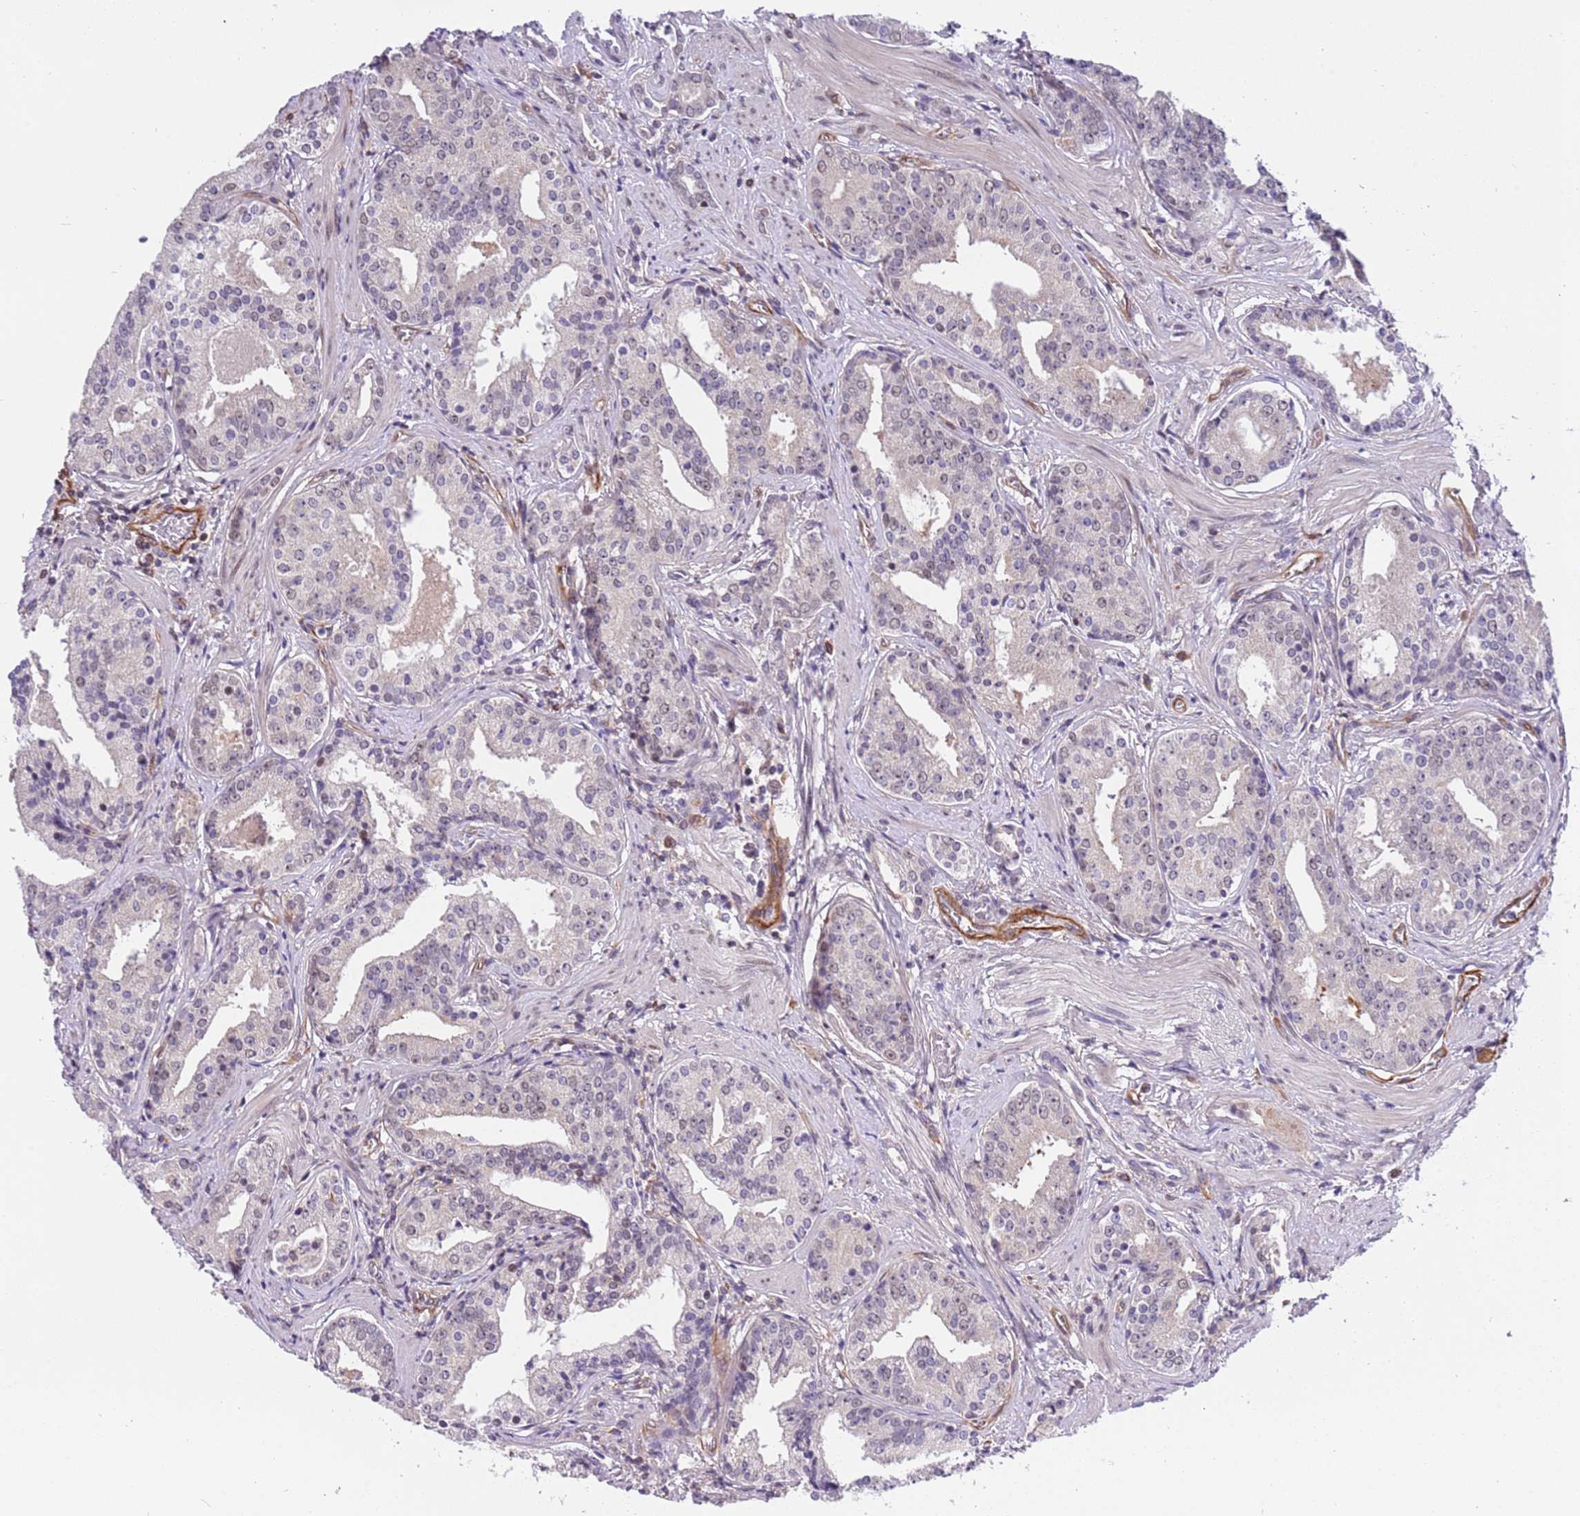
{"staining": {"intensity": "weak", "quantity": "<25%", "location": "nuclear"}, "tissue": "prostate cancer", "cell_type": "Tumor cells", "image_type": "cancer", "snomed": [{"axis": "morphology", "description": "Adenocarcinoma, High grade"}, {"axis": "topography", "description": "Prostate"}], "caption": "A histopathology image of human prostate high-grade adenocarcinoma is negative for staining in tumor cells.", "gene": "MAGEF1", "patient": {"sex": "male", "age": 58}}